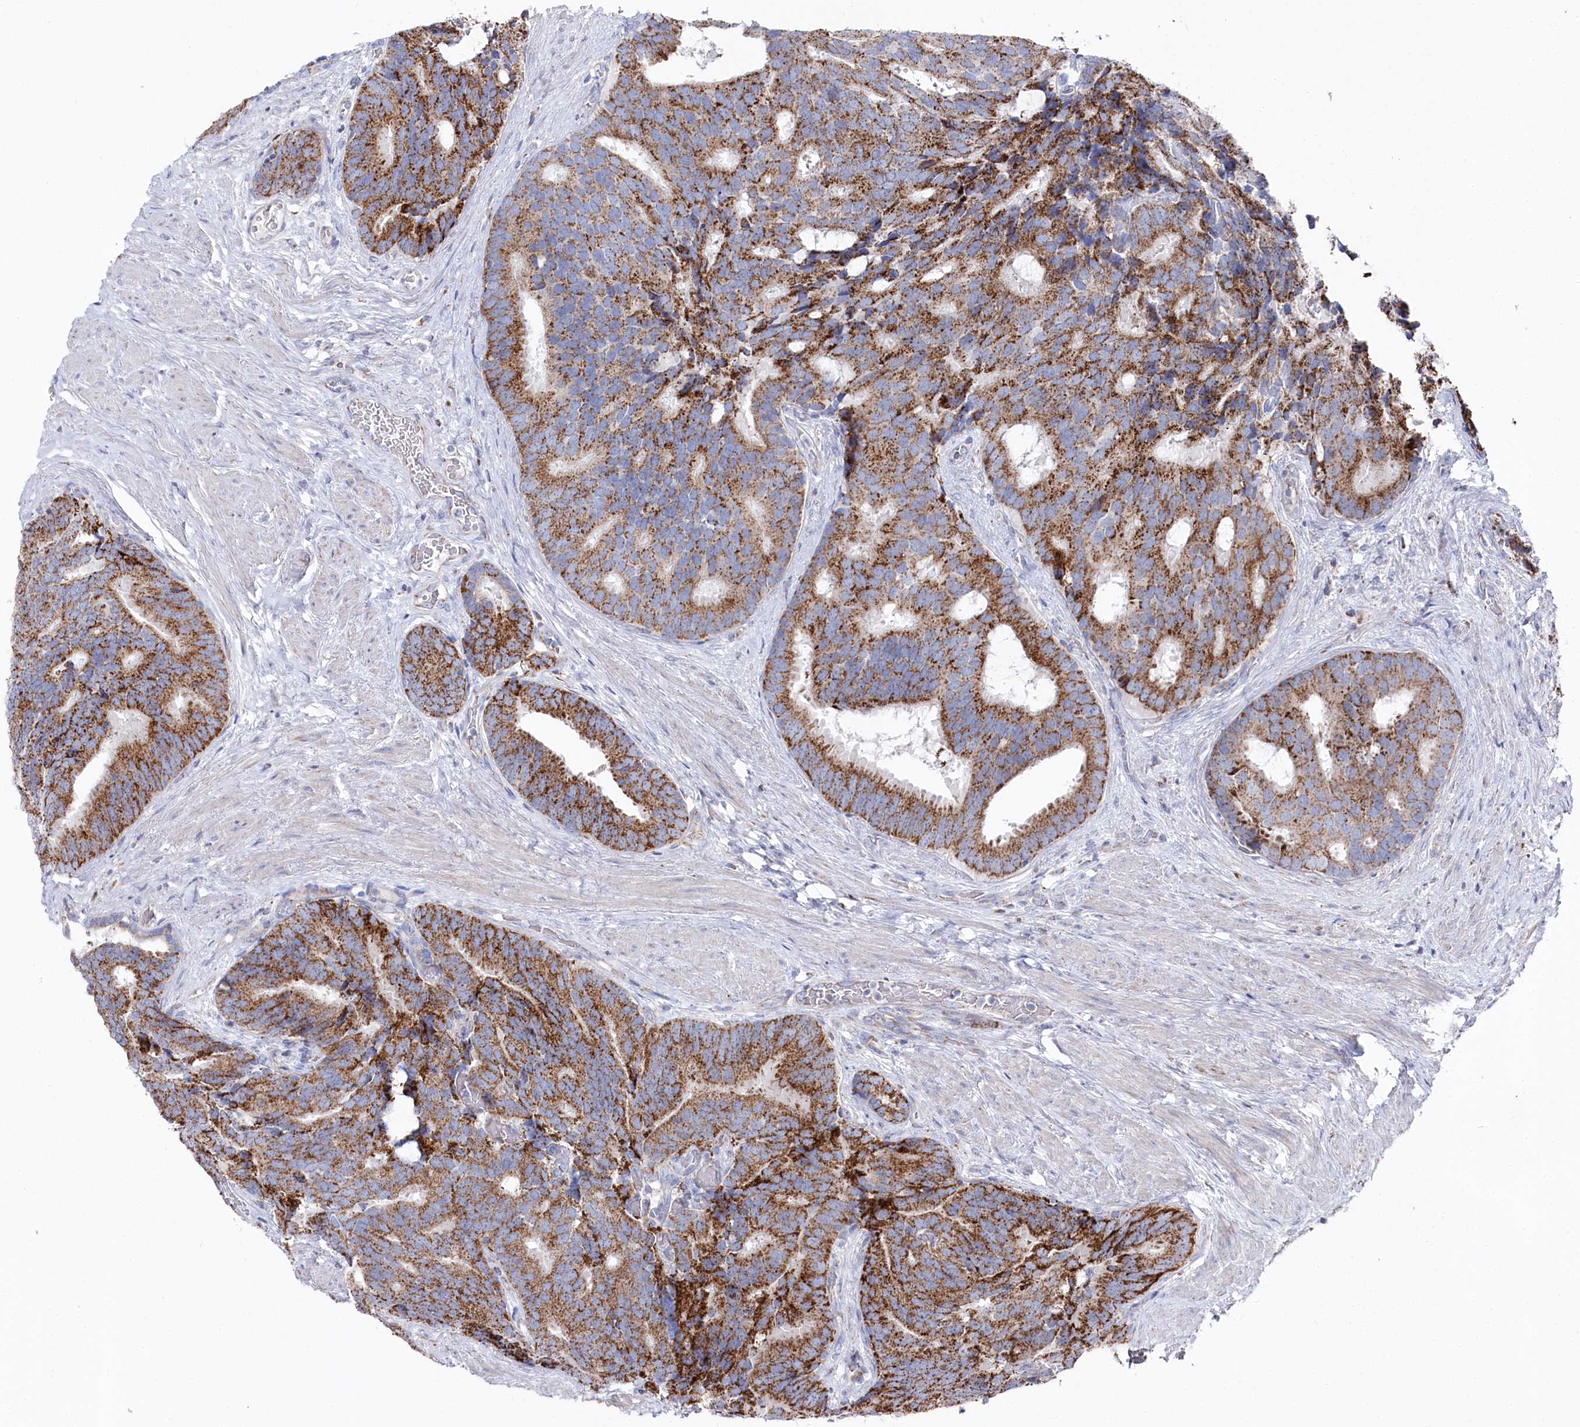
{"staining": {"intensity": "moderate", "quantity": ">75%", "location": "cytoplasmic/membranous"}, "tissue": "prostate cancer", "cell_type": "Tumor cells", "image_type": "cancer", "snomed": [{"axis": "morphology", "description": "Adenocarcinoma, Low grade"}, {"axis": "topography", "description": "Prostate"}], "caption": "DAB (3,3'-diaminobenzidine) immunohistochemical staining of human low-grade adenocarcinoma (prostate) displays moderate cytoplasmic/membranous protein expression in about >75% of tumor cells.", "gene": "GLS2", "patient": {"sex": "male", "age": 71}}